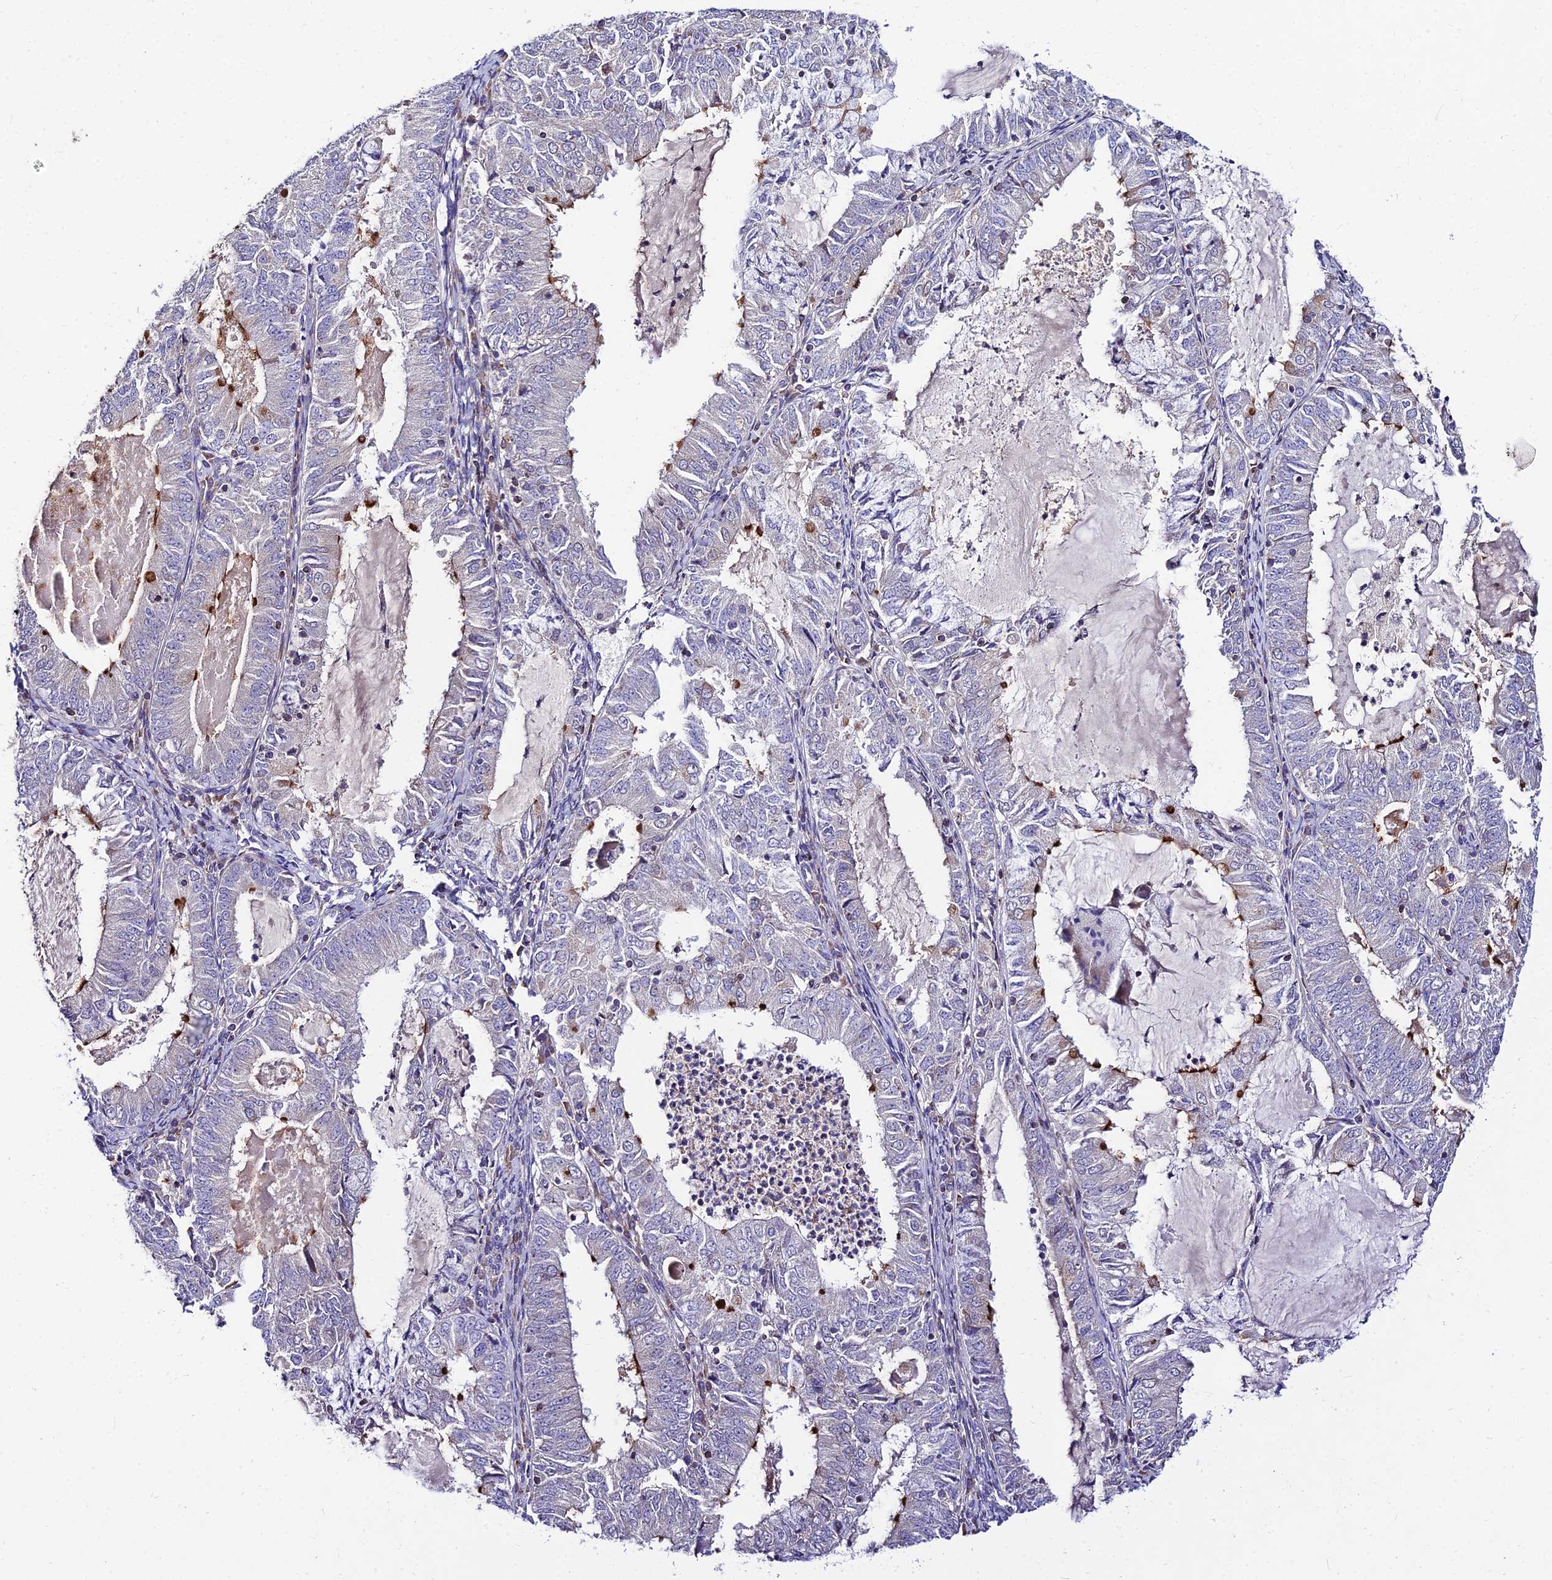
{"staining": {"intensity": "strong", "quantity": "<25%", "location": "cytoplasmic/membranous"}, "tissue": "endometrial cancer", "cell_type": "Tumor cells", "image_type": "cancer", "snomed": [{"axis": "morphology", "description": "Adenocarcinoma, NOS"}, {"axis": "topography", "description": "Endometrium"}], "caption": "Strong cytoplasmic/membranous expression for a protein is identified in approximately <25% of tumor cells of endometrial cancer using immunohistochemistry (IHC).", "gene": "C6orf132", "patient": {"sex": "female", "age": 57}}